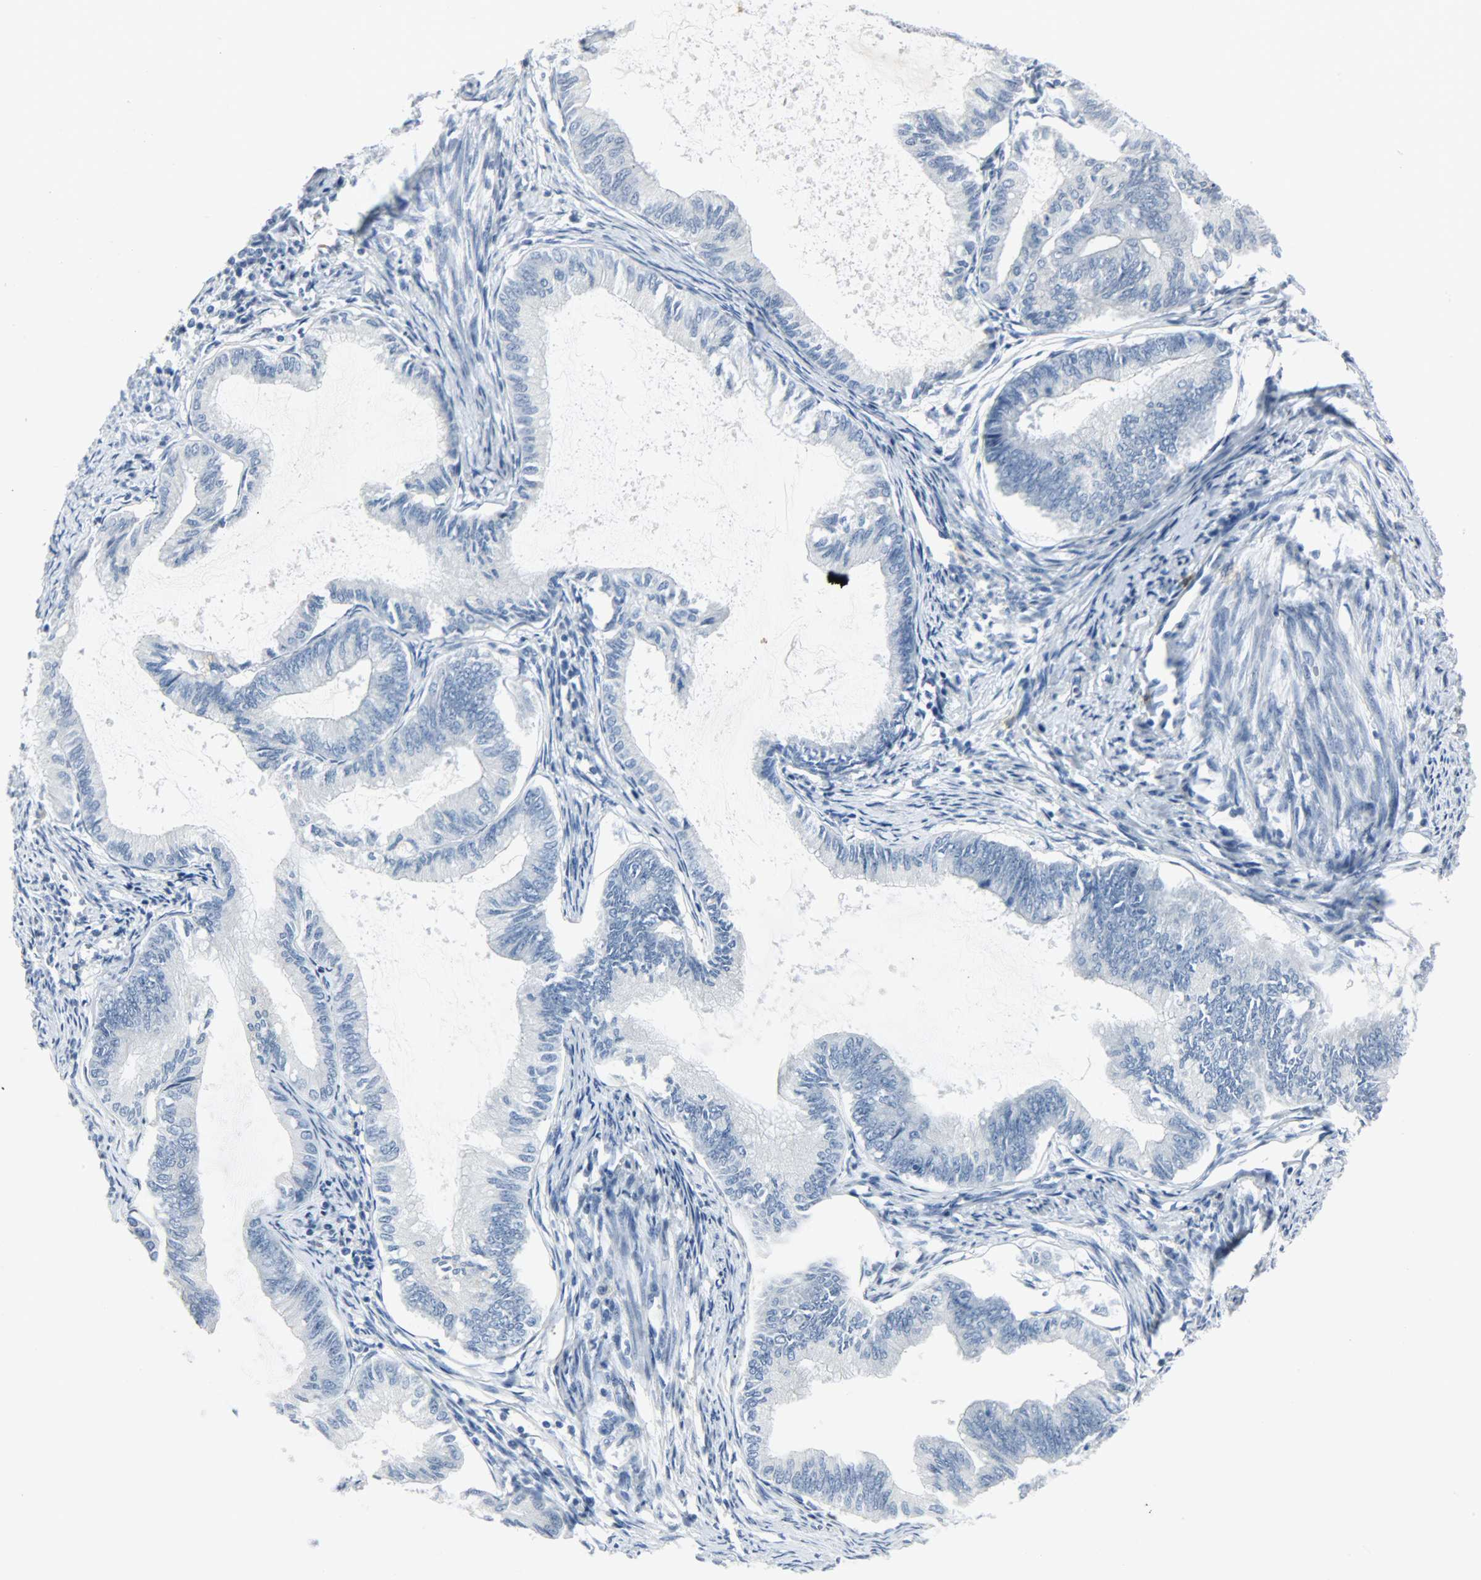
{"staining": {"intensity": "negative", "quantity": "none", "location": "none"}, "tissue": "endometrial cancer", "cell_type": "Tumor cells", "image_type": "cancer", "snomed": [{"axis": "morphology", "description": "Adenocarcinoma, NOS"}, {"axis": "topography", "description": "Endometrium"}], "caption": "Tumor cells are negative for protein expression in human endometrial cancer (adenocarcinoma). The staining is performed using DAB brown chromogen with nuclei counter-stained in using hematoxylin.", "gene": "KIT", "patient": {"sex": "female", "age": 86}}